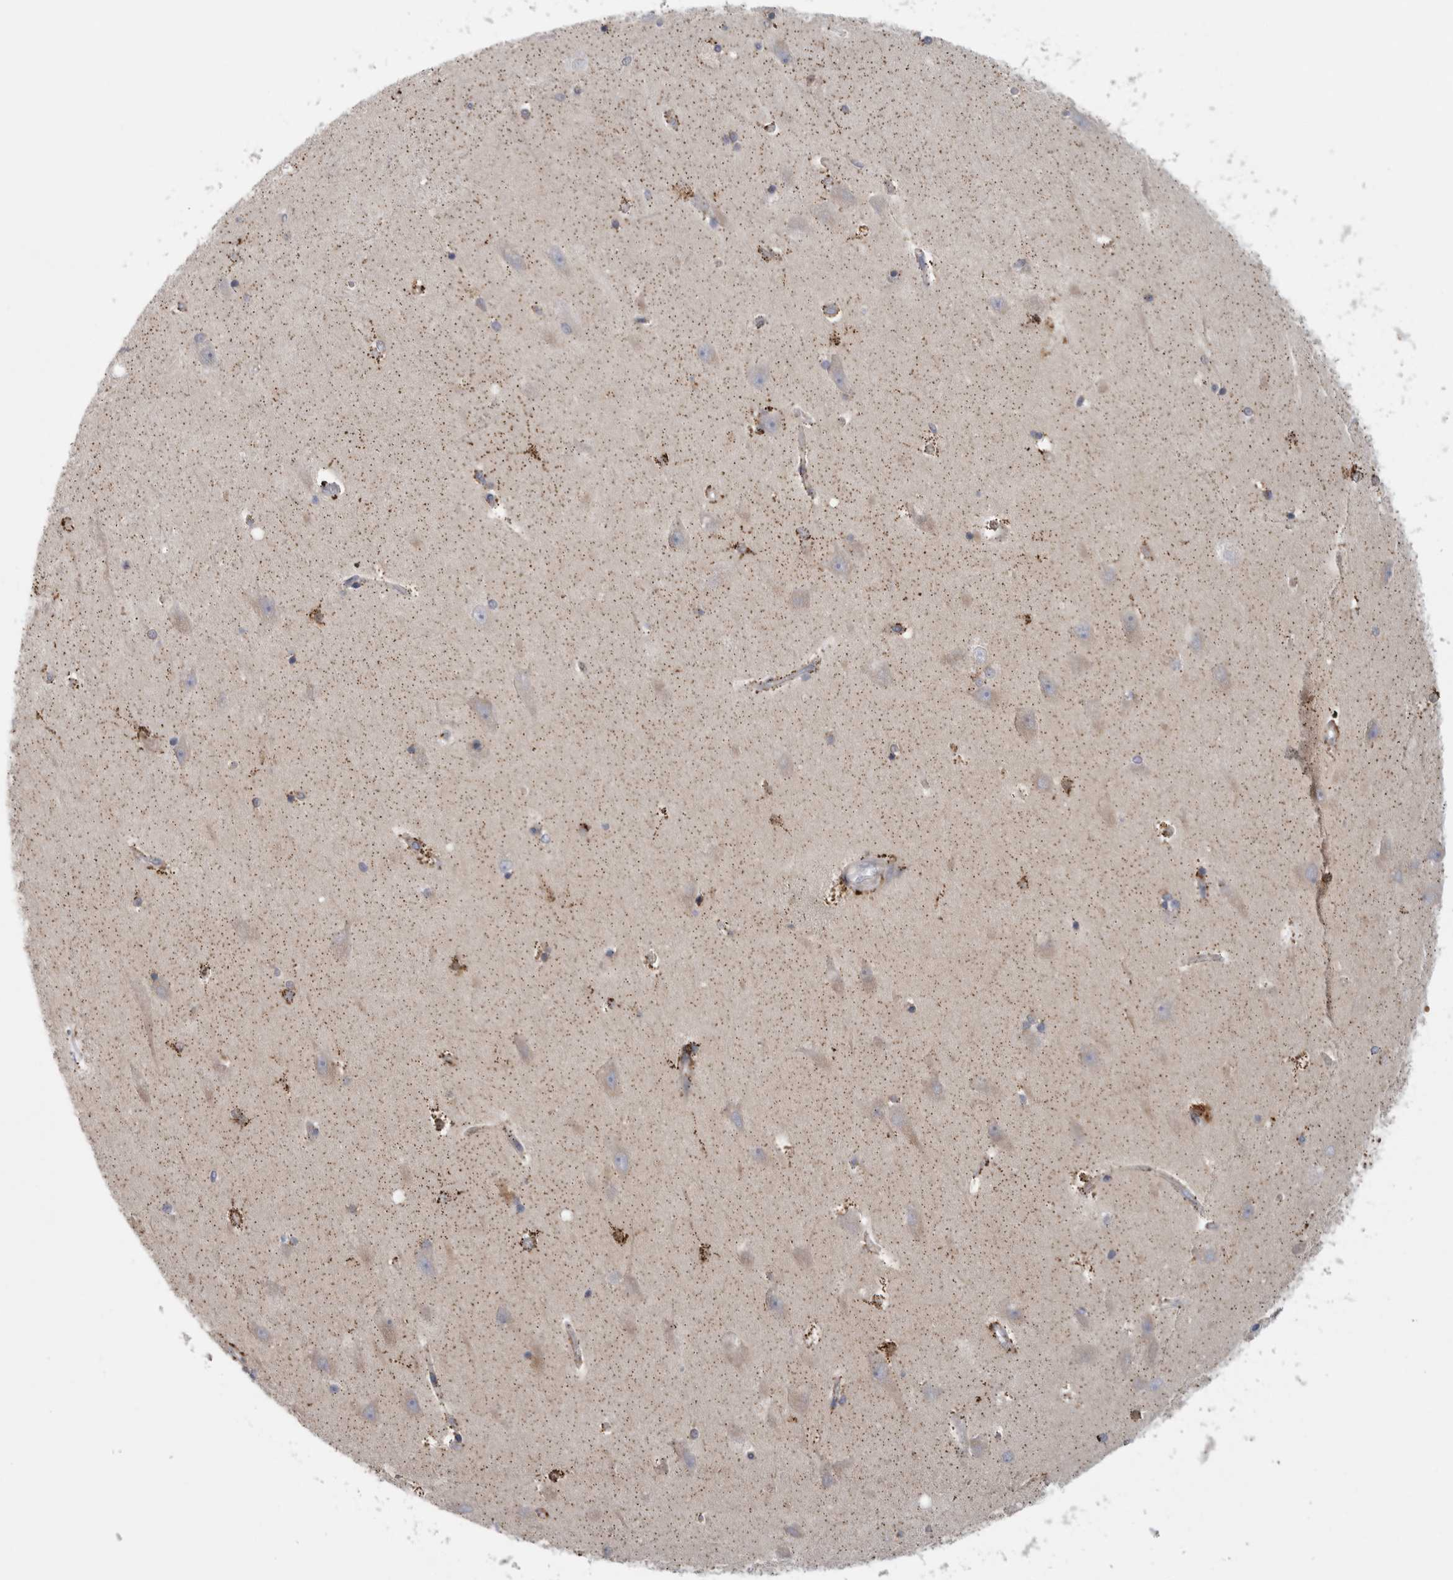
{"staining": {"intensity": "moderate", "quantity": "<25%", "location": "cytoplasmic/membranous"}, "tissue": "hippocampus", "cell_type": "Glial cells", "image_type": "normal", "snomed": [{"axis": "morphology", "description": "Normal tissue, NOS"}, {"axis": "topography", "description": "Hippocampus"}], "caption": "Hippocampus stained for a protein reveals moderate cytoplasmic/membranous positivity in glial cells.", "gene": "RAB18", "patient": {"sex": "male", "age": 45}}